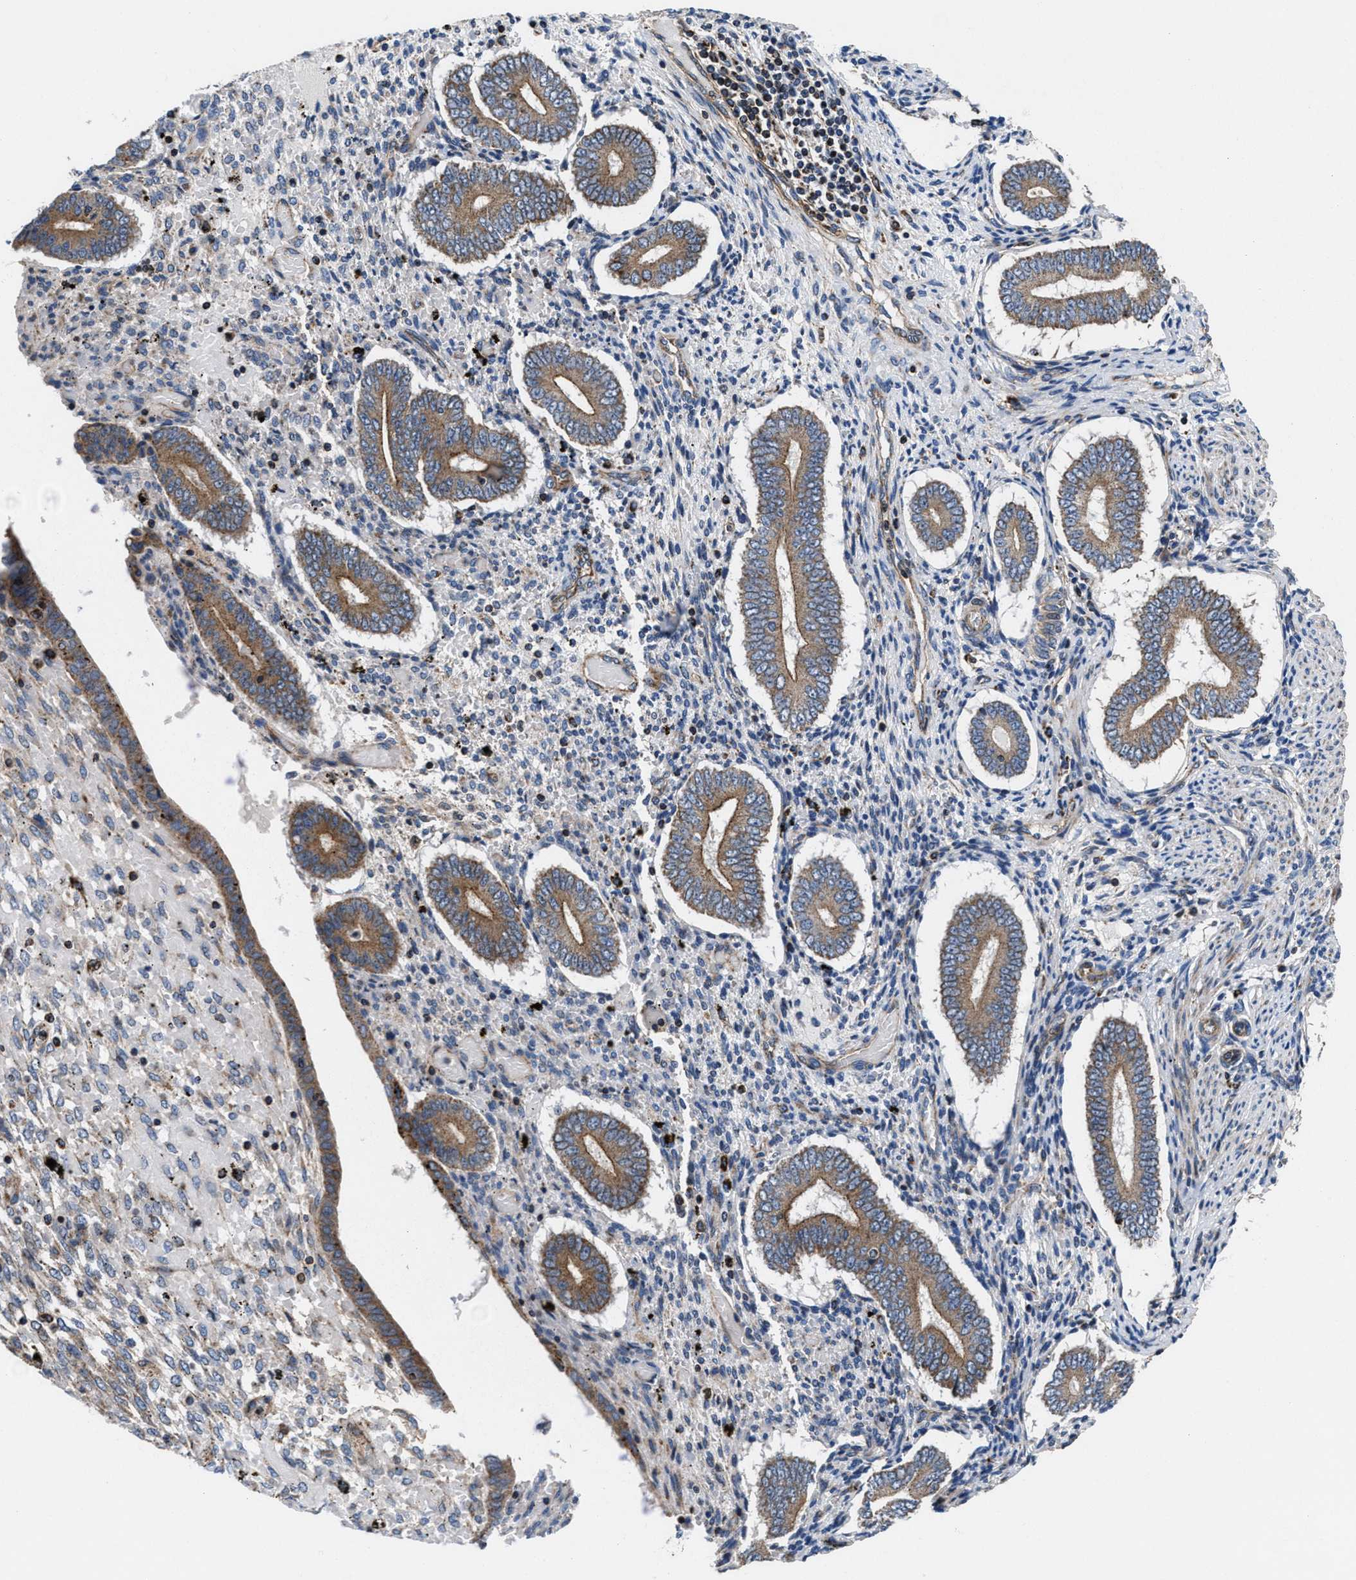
{"staining": {"intensity": "weak", "quantity": "<25%", "location": "cytoplasmic/membranous"}, "tissue": "endometrium", "cell_type": "Cells in endometrial stroma", "image_type": "normal", "snomed": [{"axis": "morphology", "description": "Normal tissue, NOS"}, {"axis": "topography", "description": "Endometrium"}], "caption": "A high-resolution histopathology image shows IHC staining of normal endometrium, which reveals no significant staining in cells in endometrial stroma. Brightfield microscopy of immunohistochemistry (IHC) stained with DAB (brown) and hematoxylin (blue), captured at high magnification.", "gene": "PRR15L", "patient": {"sex": "female", "age": 42}}